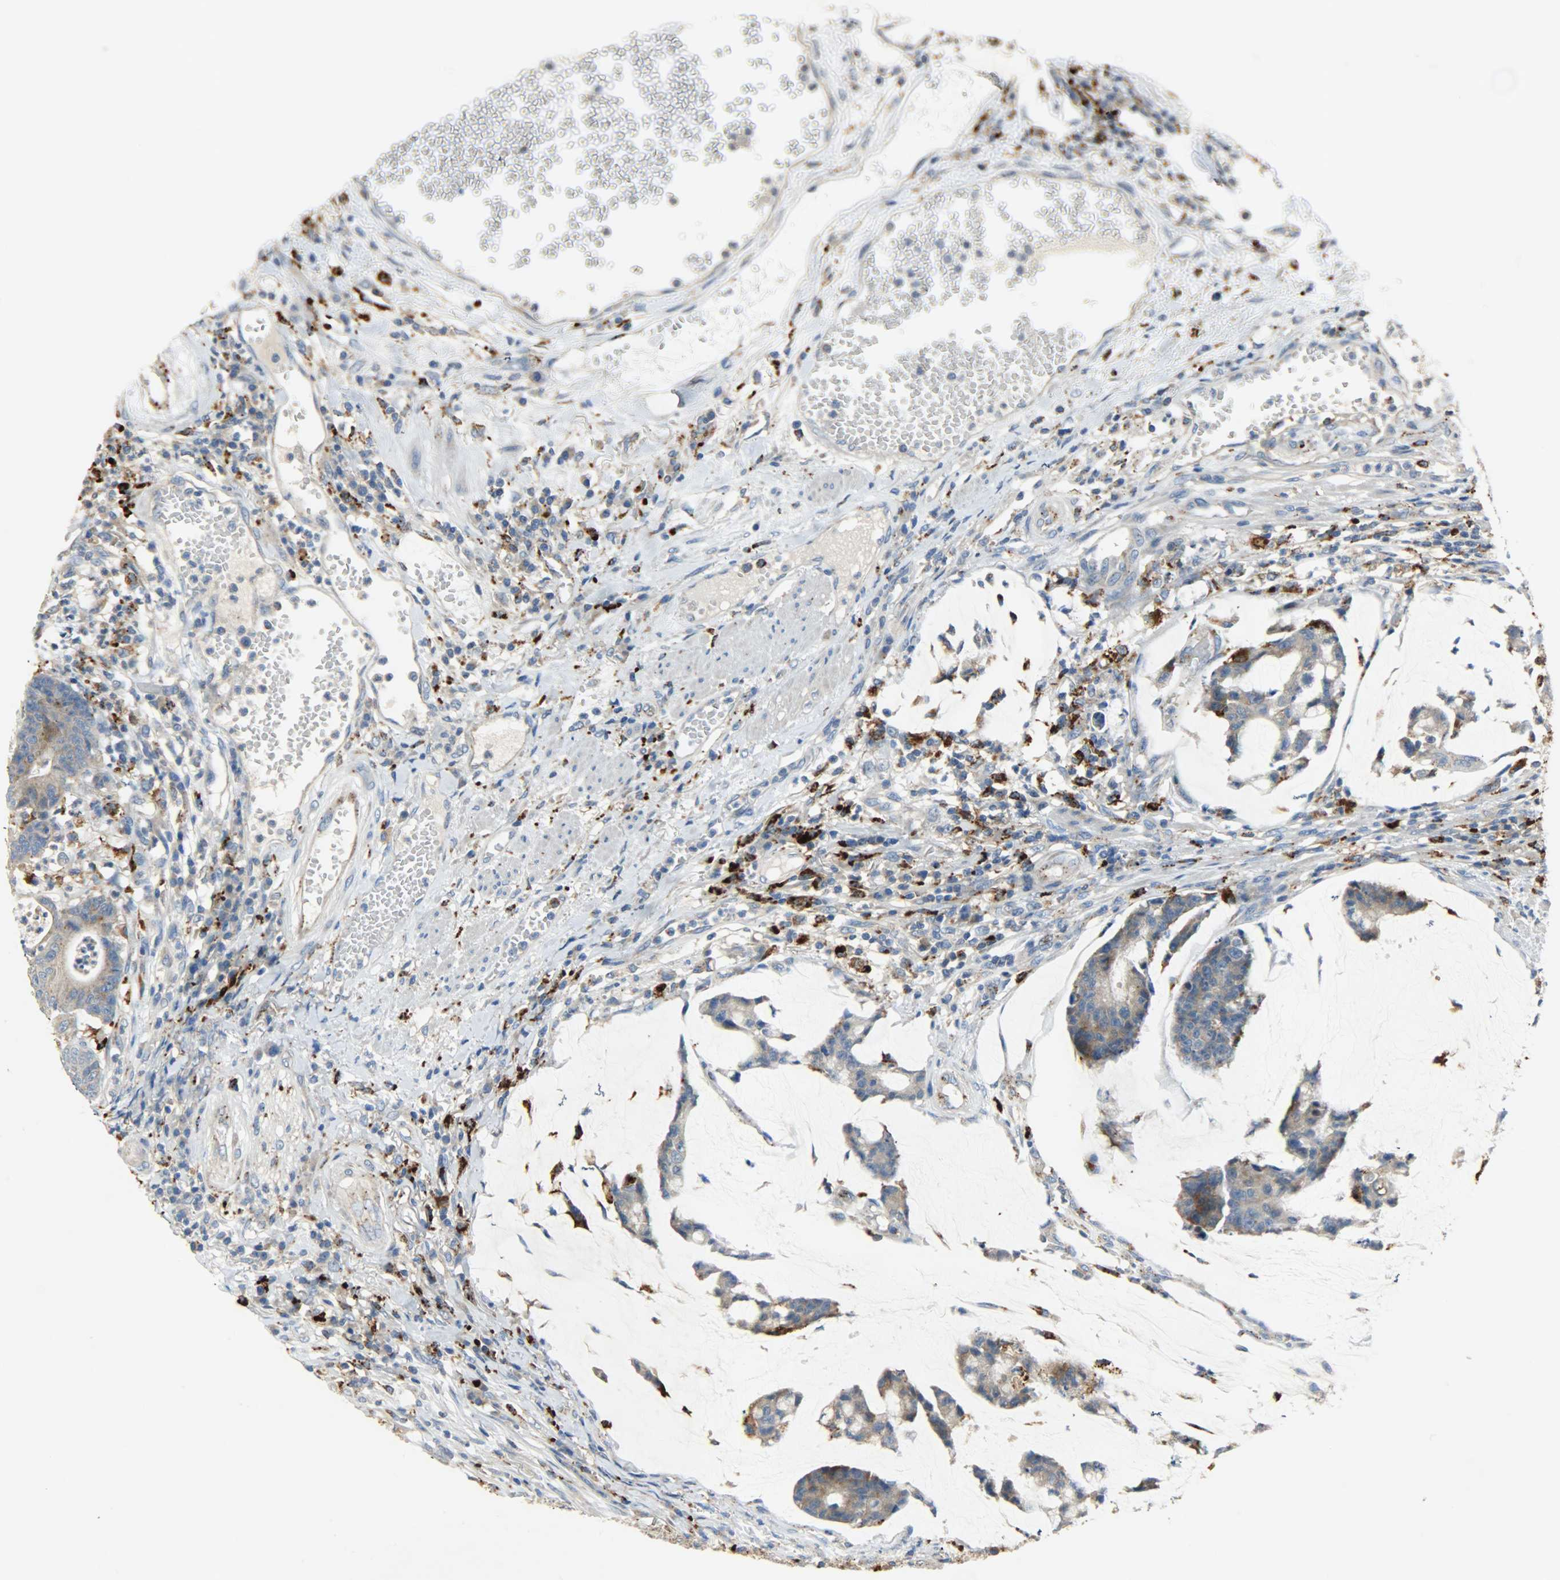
{"staining": {"intensity": "weak", "quantity": ">75%", "location": "cytoplasmic/membranous"}, "tissue": "colorectal cancer", "cell_type": "Tumor cells", "image_type": "cancer", "snomed": [{"axis": "morphology", "description": "Adenocarcinoma, NOS"}, {"axis": "topography", "description": "Colon"}], "caption": "Adenocarcinoma (colorectal) was stained to show a protein in brown. There is low levels of weak cytoplasmic/membranous positivity in approximately >75% of tumor cells. Ihc stains the protein in brown and the nuclei are stained blue.", "gene": "ASAH1", "patient": {"sex": "female", "age": 84}}